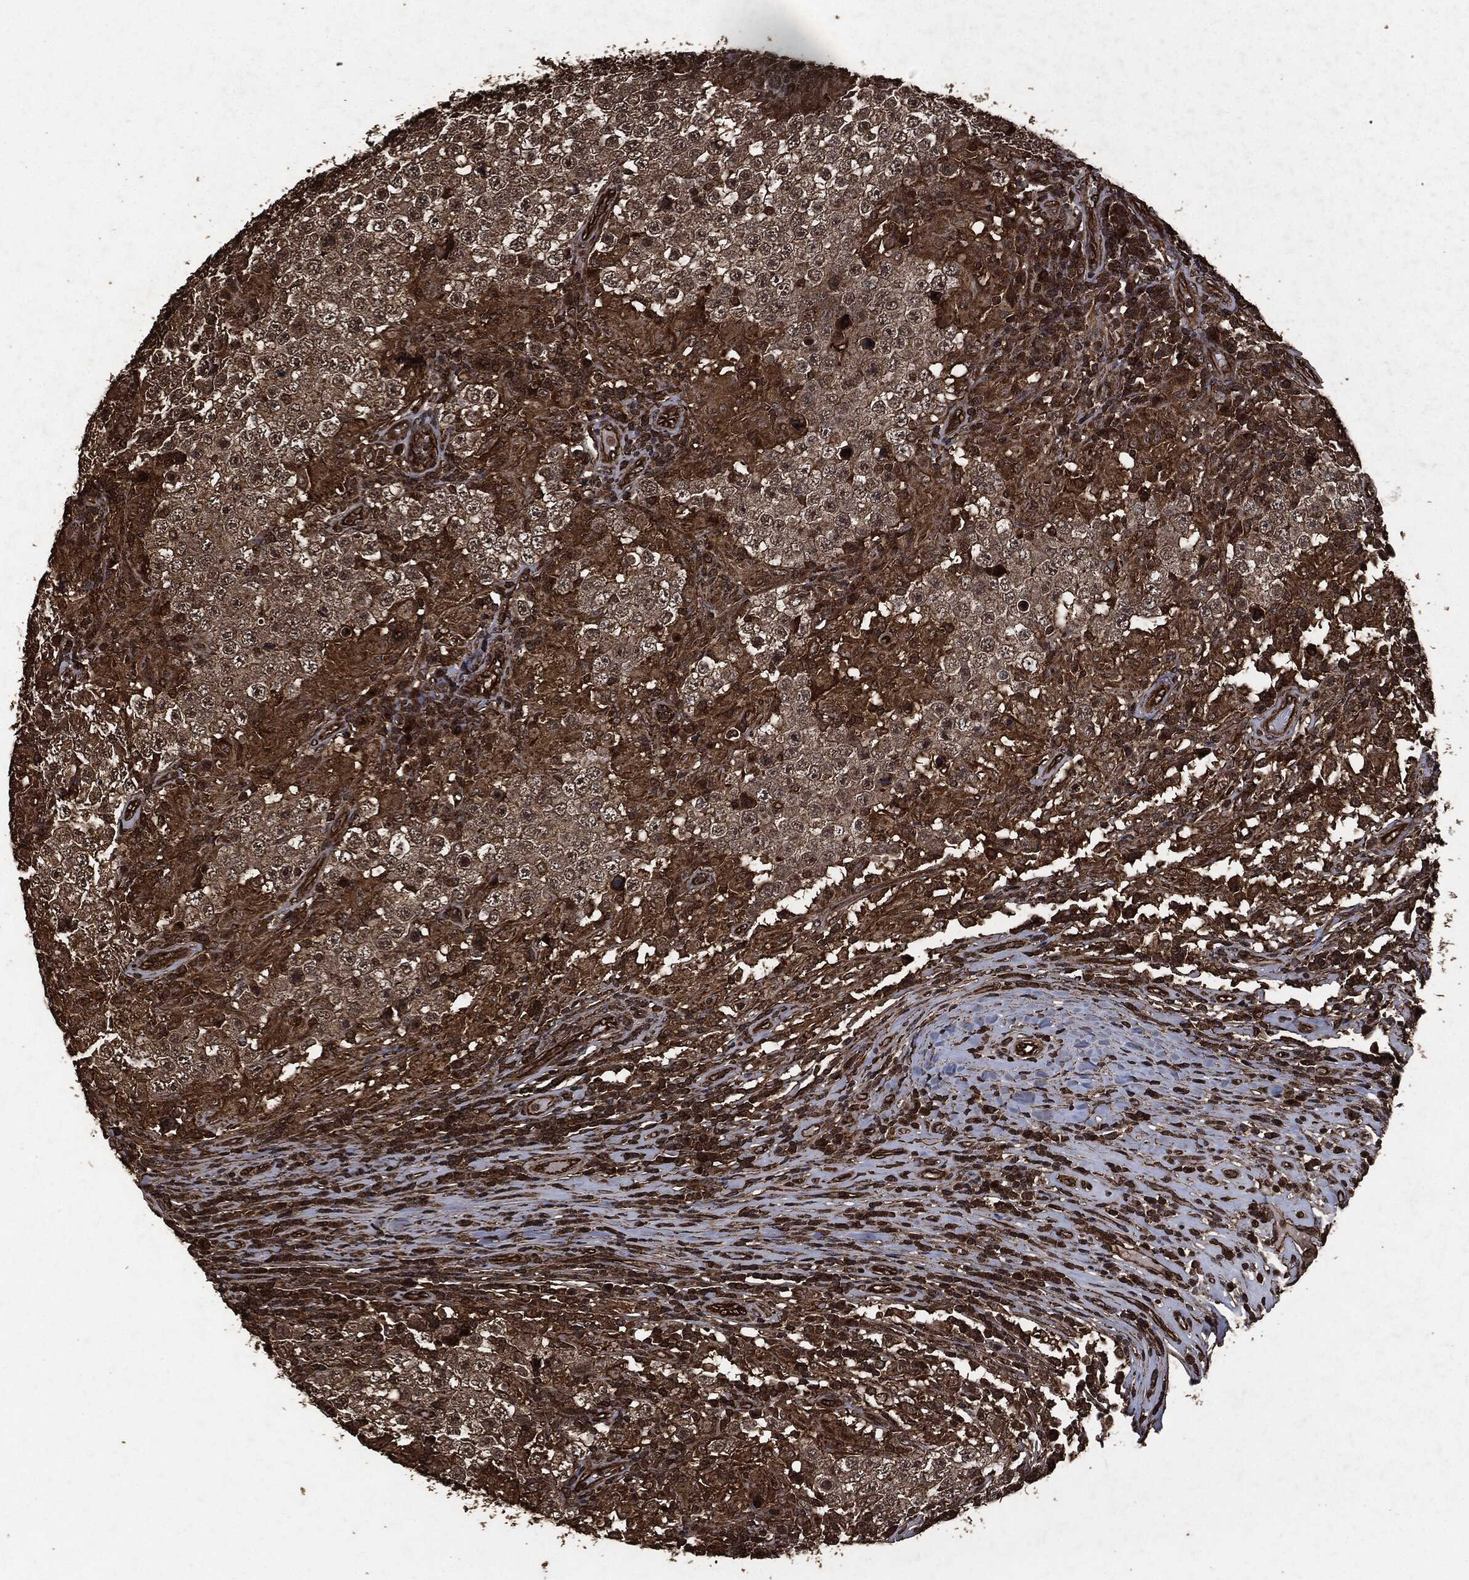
{"staining": {"intensity": "weak", "quantity": "25%-75%", "location": "cytoplasmic/membranous"}, "tissue": "testis cancer", "cell_type": "Tumor cells", "image_type": "cancer", "snomed": [{"axis": "morphology", "description": "Seminoma, NOS"}, {"axis": "morphology", "description": "Carcinoma, Embryonal, NOS"}, {"axis": "topography", "description": "Testis"}], "caption": "High-power microscopy captured an immunohistochemistry histopathology image of embryonal carcinoma (testis), revealing weak cytoplasmic/membranous positivity in about 25%-75% of tumor cells. The staining was performed using DAB, with brown indicating positive protein expression. Nuclei are stained blue with hematoxylin.", "gene": "HRAS", "patient": {"sex": "male", "age": 41}}